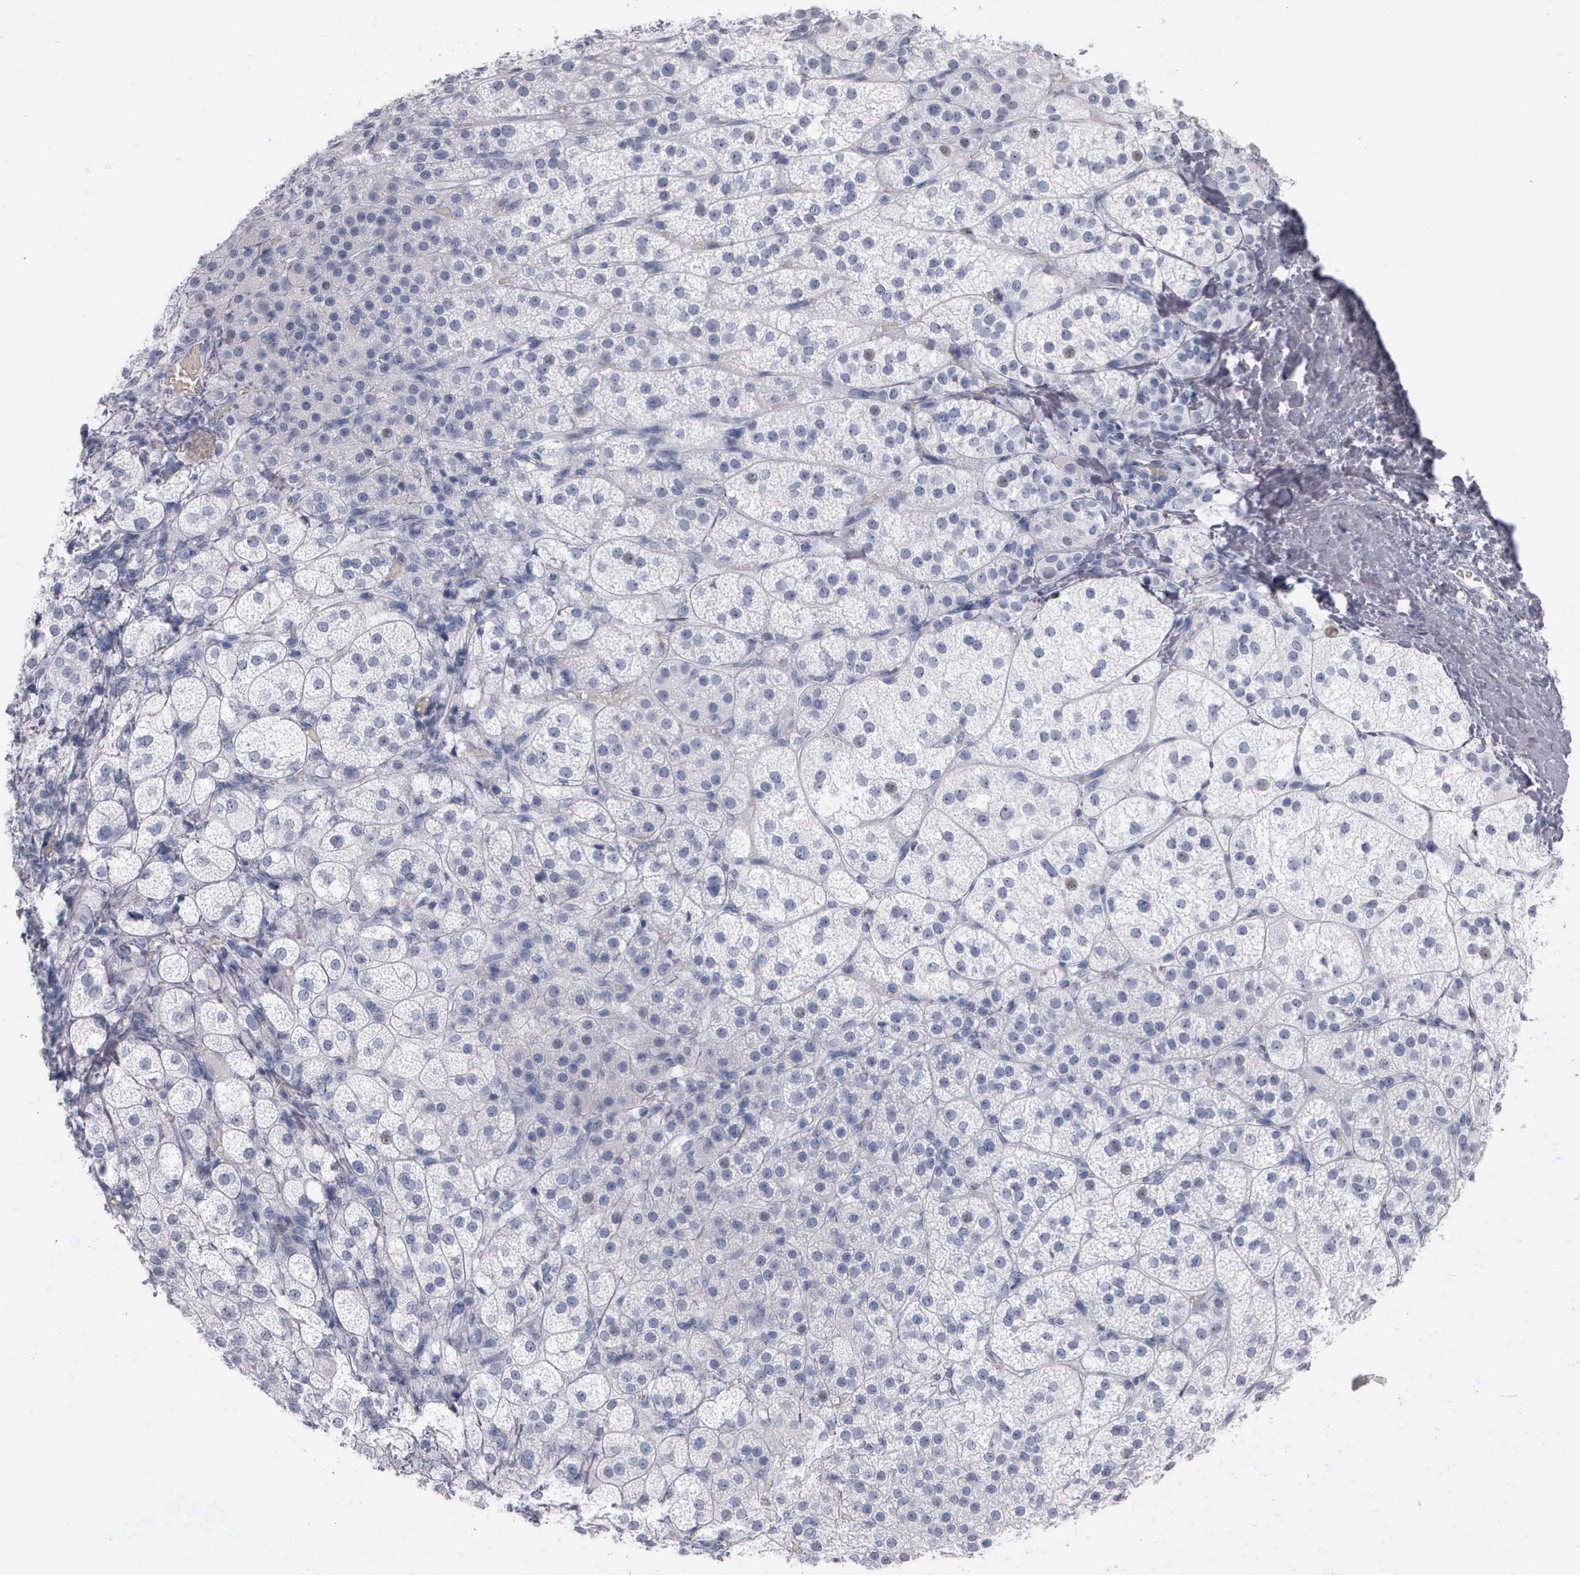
{"staining": {"intensity": "negative", "quantity": "none", "location": "none"}, "tissue": "adrenal gland", "cell_type": "Glandular cells", "image_type": "normal", "snomed": [{"axis": "morphology", "description": "Normal tissue, NOS"}, {"axis": "topography", "description": "Adrenal gland"}], "caption": "This is an immunohistochemistry (IHC) histopathology image of unremarkable human adrenal gland. There is no expression in glandular cells.", "gene": "NKX2", "patient": {"sex": "female", "age": 60}}